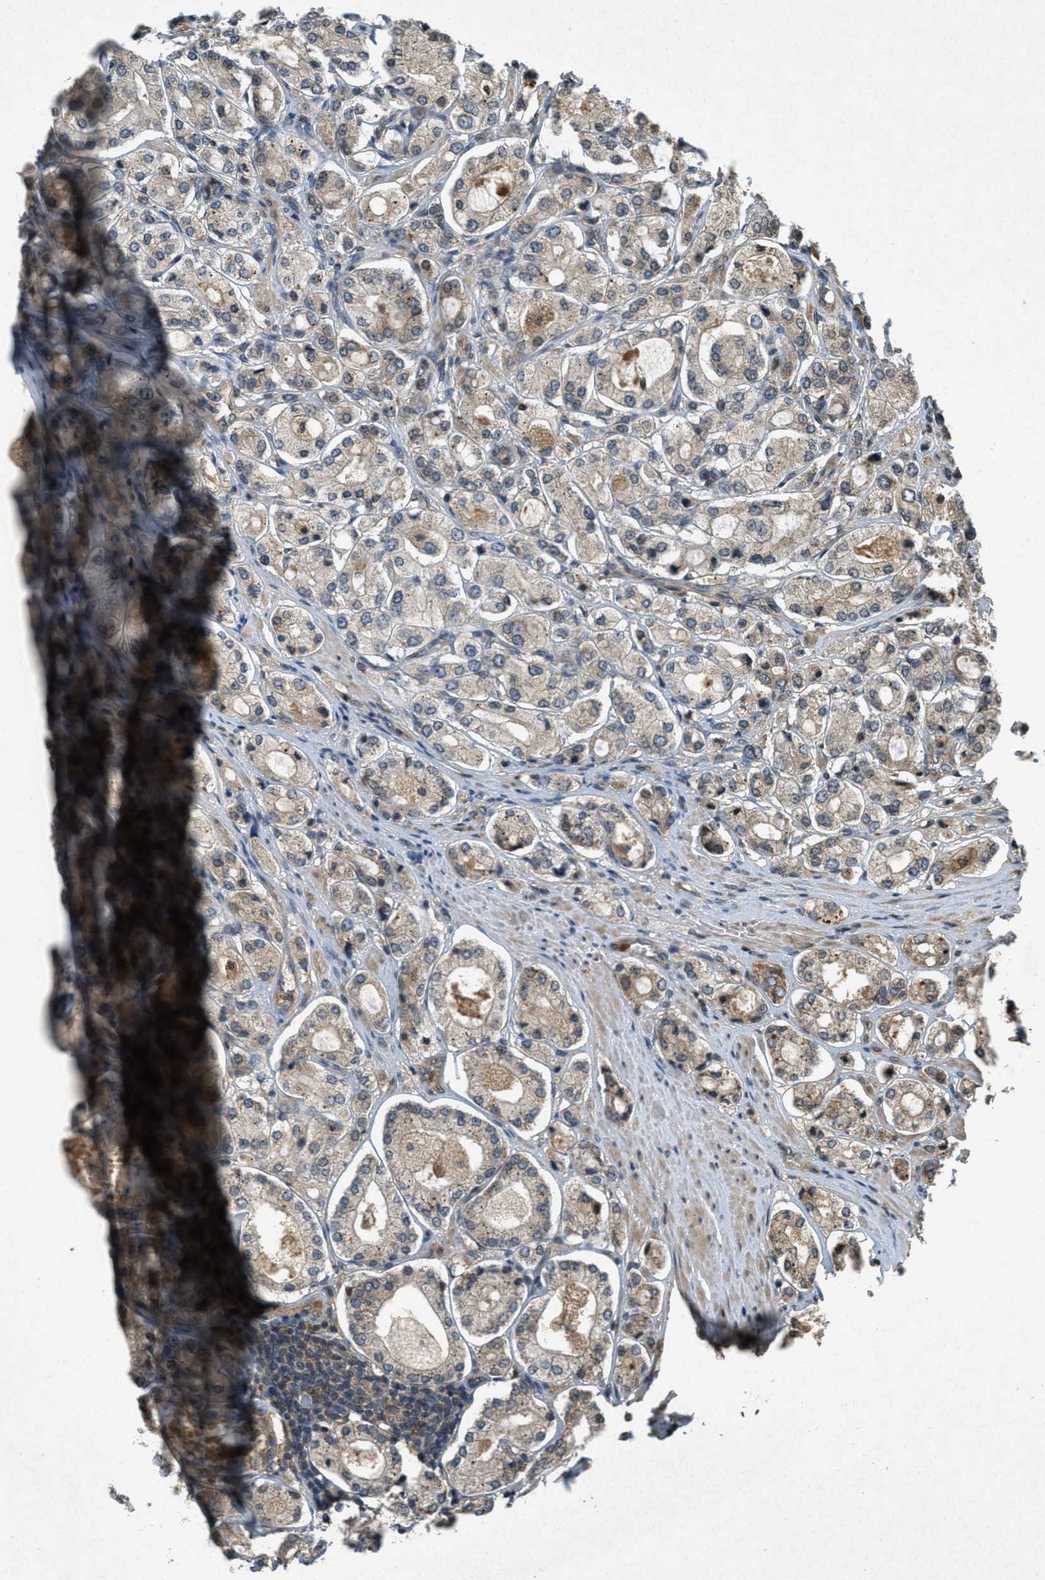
{"staining": {"intensity": "moderate", "quantity": "25%-75%", "location": "cytoplasmic/membranous"}, "tissue": "prostate cancer", "cell_type": "Tumor cells", "image_type": "cancer", "snomed": [{"axis": "morphology", "description": "Adenocarcinoma, High grade"}, {"axis": "topography", "description": "Prostate"}], "caption": "There is medium levels of moderate cytoplasmic/membranous positivity in tumor cells of prostate cancer, as demonstrated by immunohistochemical staining (brown color).", "gene": "ATG7", "patient": {"sex": "male", "age": 65}}